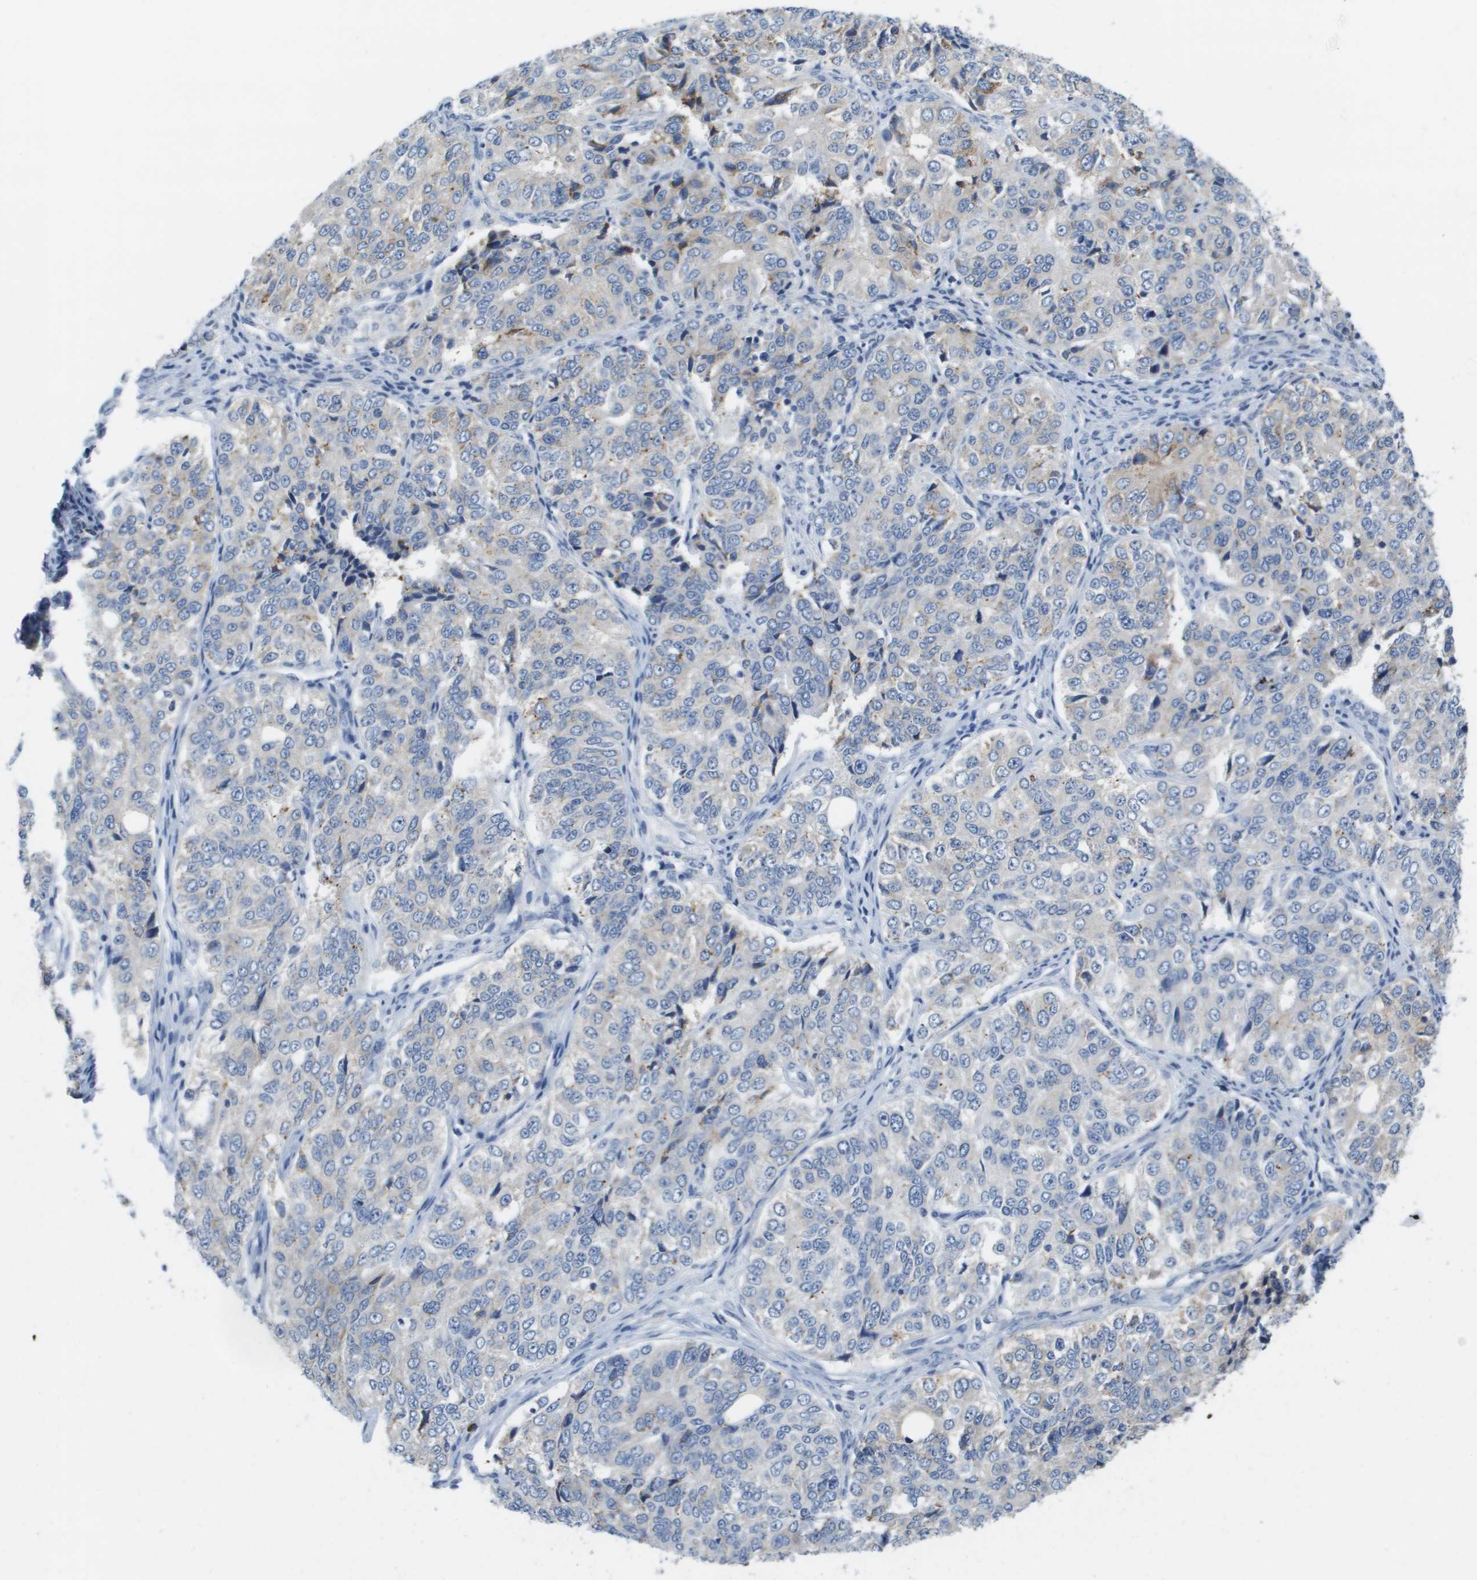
{"staining": {"intensity": "weak", "quantity": "<25%", "location": "cytoplasmic/membranous"}, "tissue": "ovarian cancer", "cell_type": "Tumor cells", "image_type": "cancer", "snomed": [{"axis": "morphology", "description": "Carcinoma, endometroid"}, {"axis": "topography", "description": "Ovary"}], "caption": "Ovarian endometroid carcinoma stained for a protein using IHC displays no expression tumor cells.", "gene": "CD3G", "patient": {"sex": "female", "age": 51}}